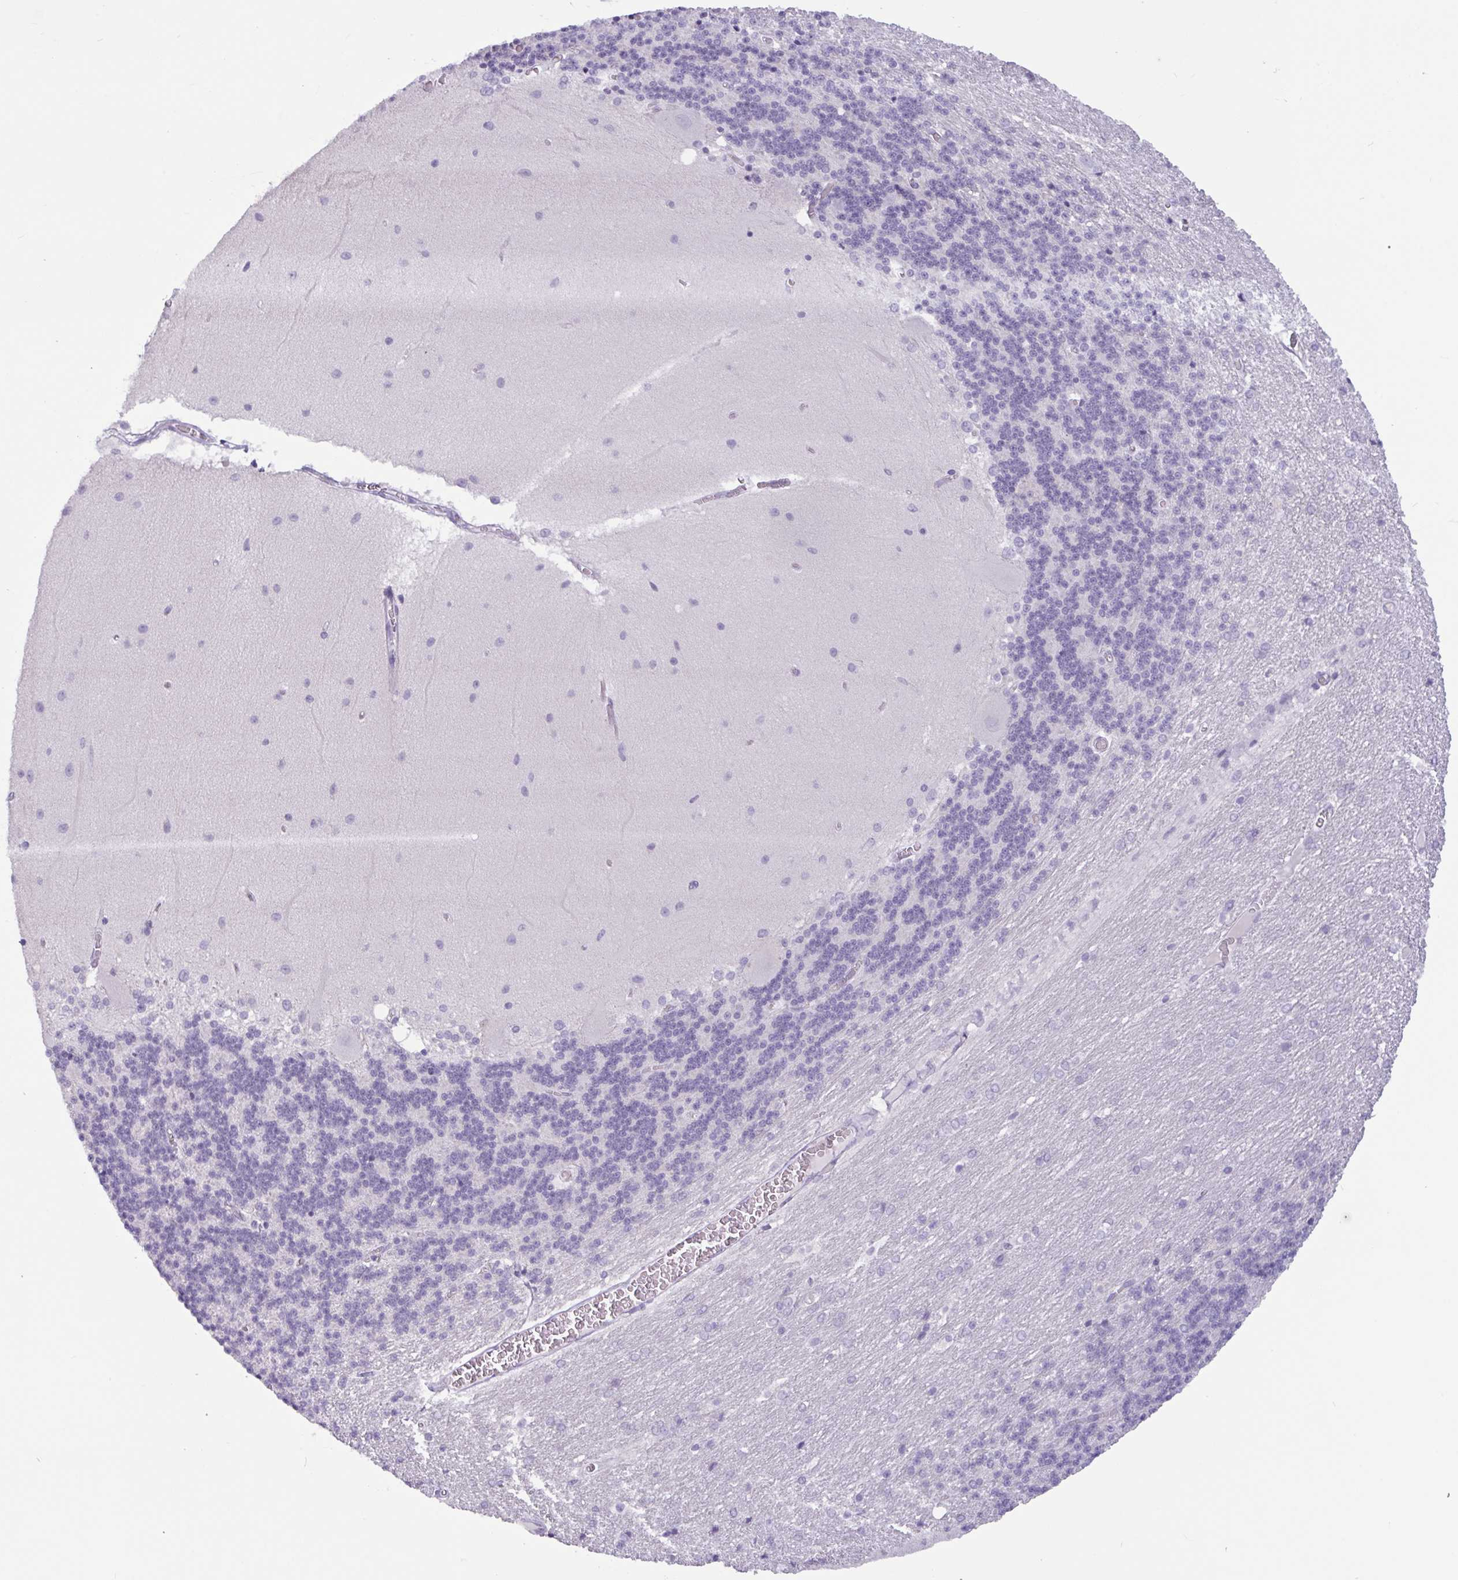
{"staining": {"intensity": "negative", "quantity": "none", "location": "none"}, "tissue": "cerebellum", "cell_type": "Cells in granular layer", "image_type": "normal", "snomed": [{"axis": "morphology", "description": "Normal tissue, NOS"}, {"axis": "topography", "description": "Cerebellum"}], "caption": "Cerebellum stained for a protein using IHC displays no expression cells in granular layer.", "gene": "CTSE", "patient": {"sex": "female", "age": 54}}